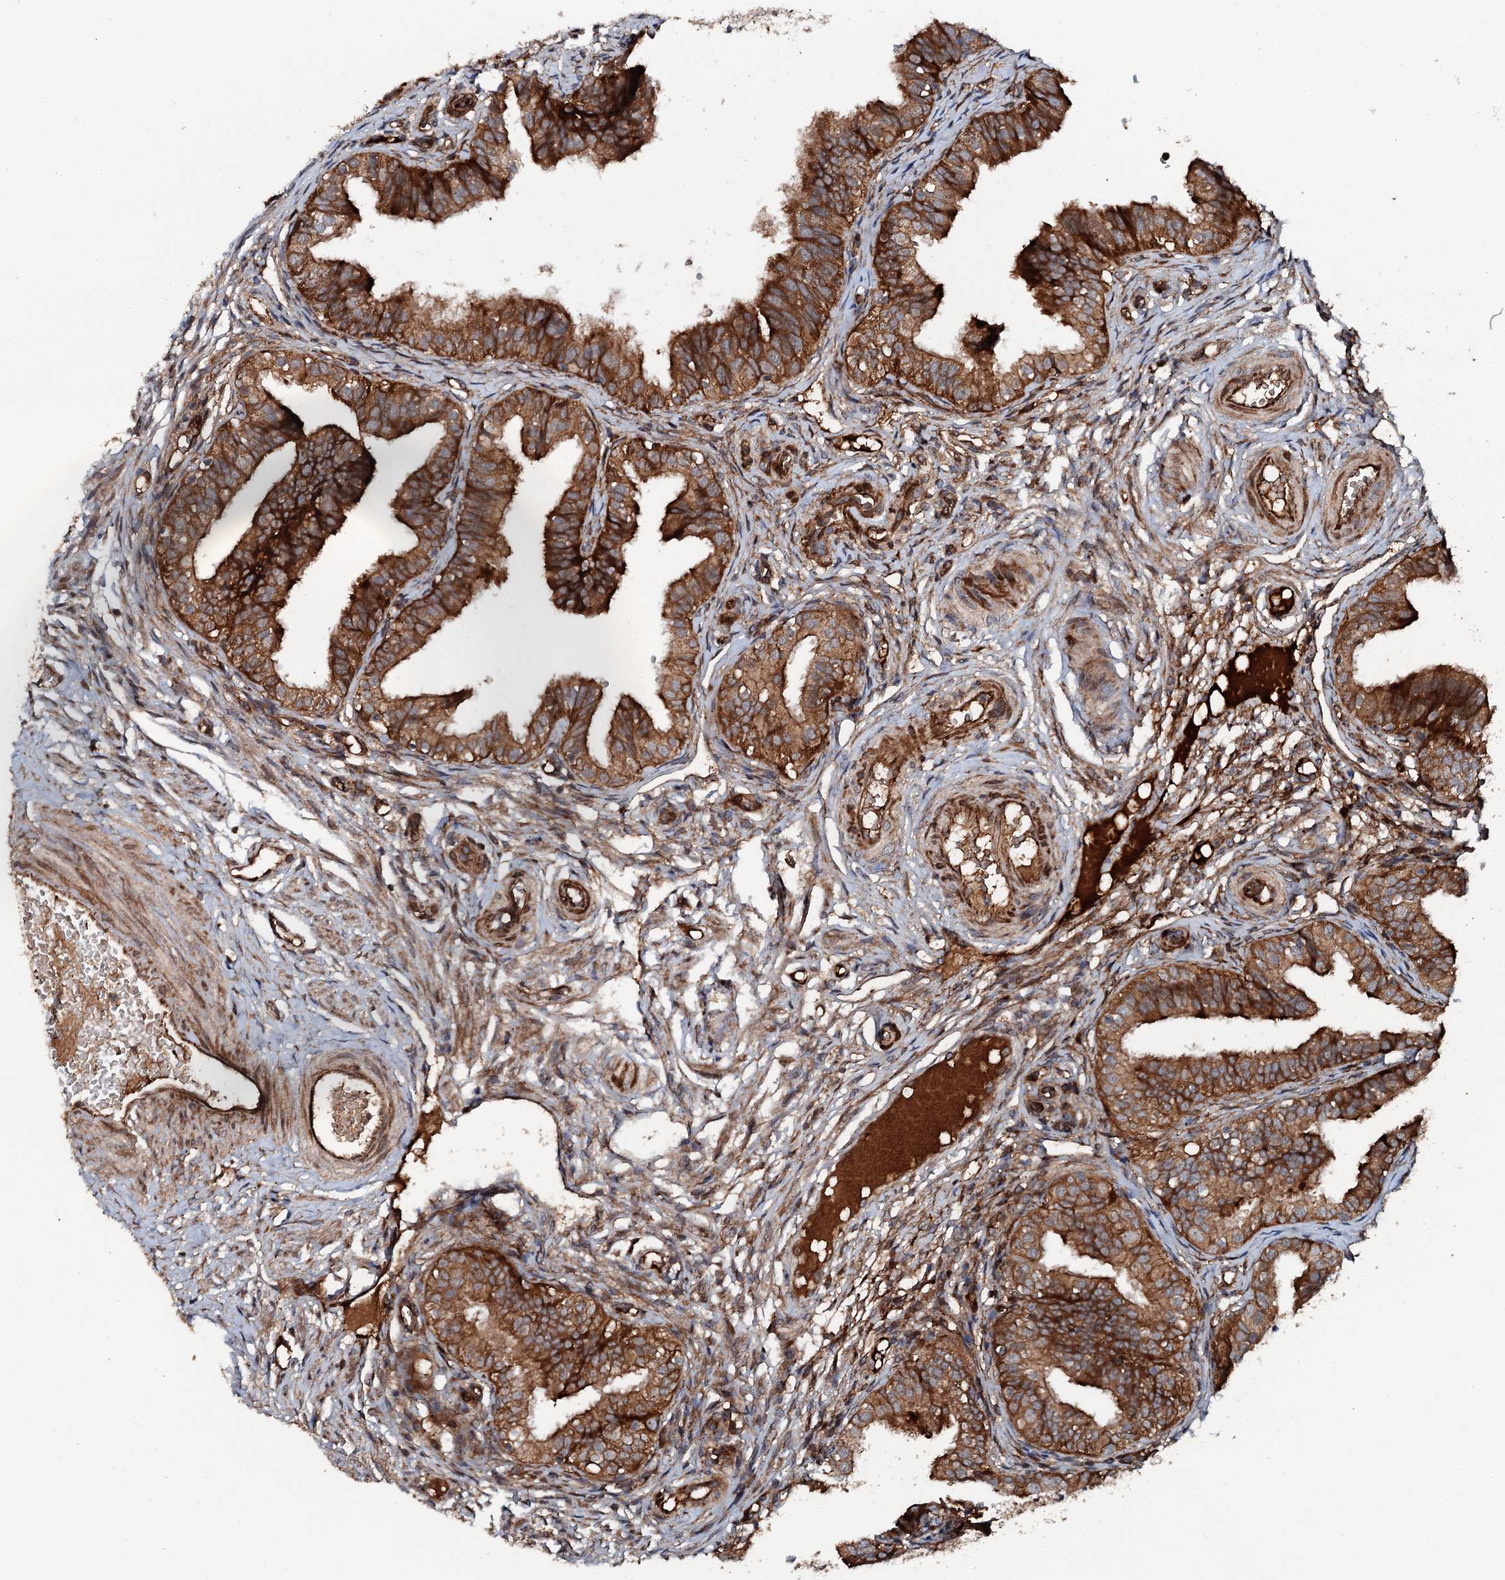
{"staining": {"intensity": "strong", "quantity": ">75%", "location": "cytoplasmic/membranous"}, "tissue": "fallopian tube", "cell_type": "Glandular cells", "image_type": "normal", "snomed": [{"axis": "morphology", "description": "Normal tissue, NOS"}, {"axis": "topography", "description": "Fallopian tube"}], "caption": "This histopathology image demonstrates normal fallopian tube stained with IHC to label a protein in brown. The cytoplasmic/membranous of glandular cells show strong positivity for the protein. Nuclei are counter-stained blue.", "gene": "FLYWCH1", "patient": {"sex": "female", "age": 35}}